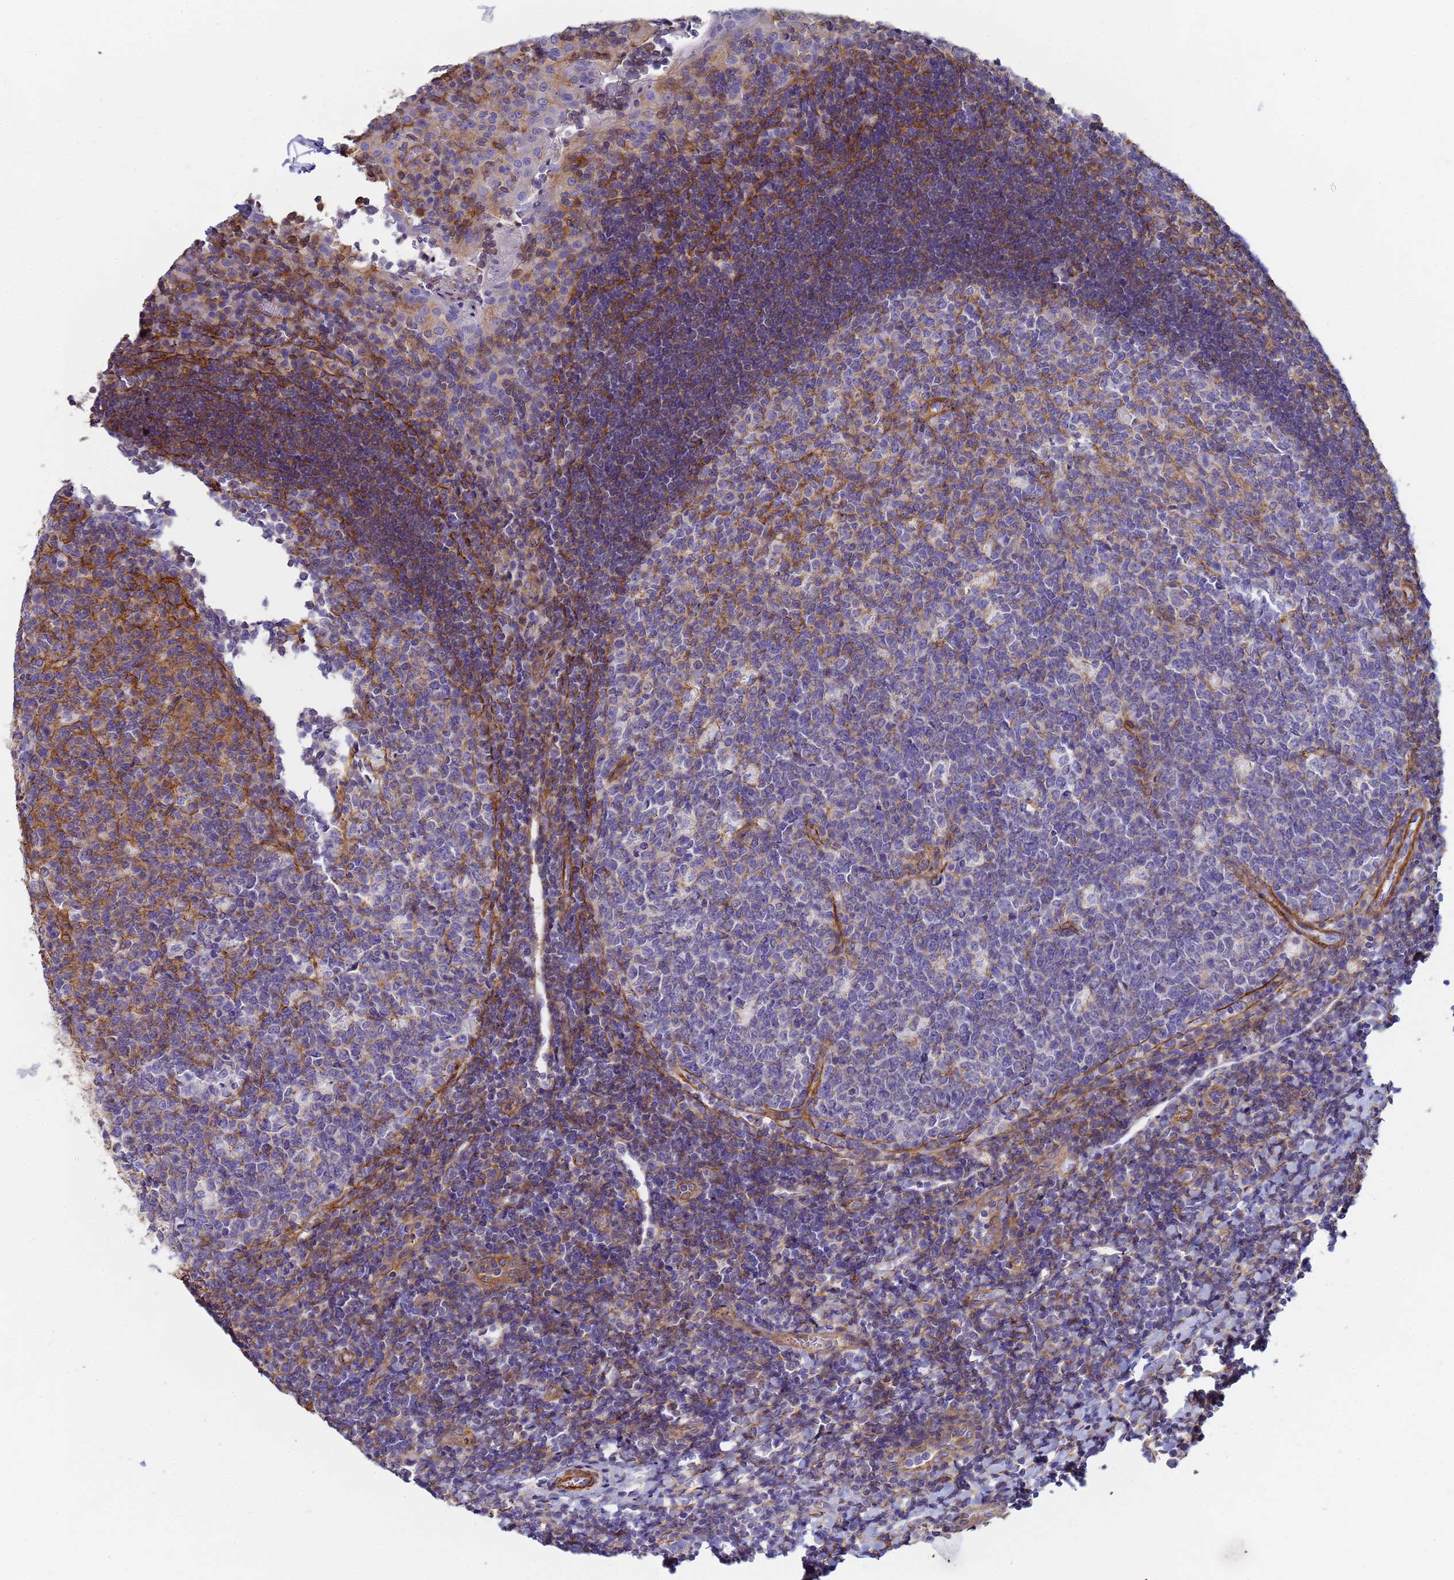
{"staining": {"intensity": "moderate", "quantity": "<25%", "location": "cytoplasmic/membranous"}, "tissue": "tonsil", "cell_type": "Germinal center cells", "image_type": "normal", "snomed": [{"axis": "morphology", "description": "Normal tissue, NOS"}, {"axis": "topography", "description": "Tonsil"}], "caption": "Protein analysis of unremarkable tonsil demonstrates moderate cytoplasmic/membranous positivity in approximately <25% of germinal center cells. Ihc stains the protein in brown and the nuclei are stained blue.", "gene": "TPM1", "patient": {"sex": "male", "age": 17}}